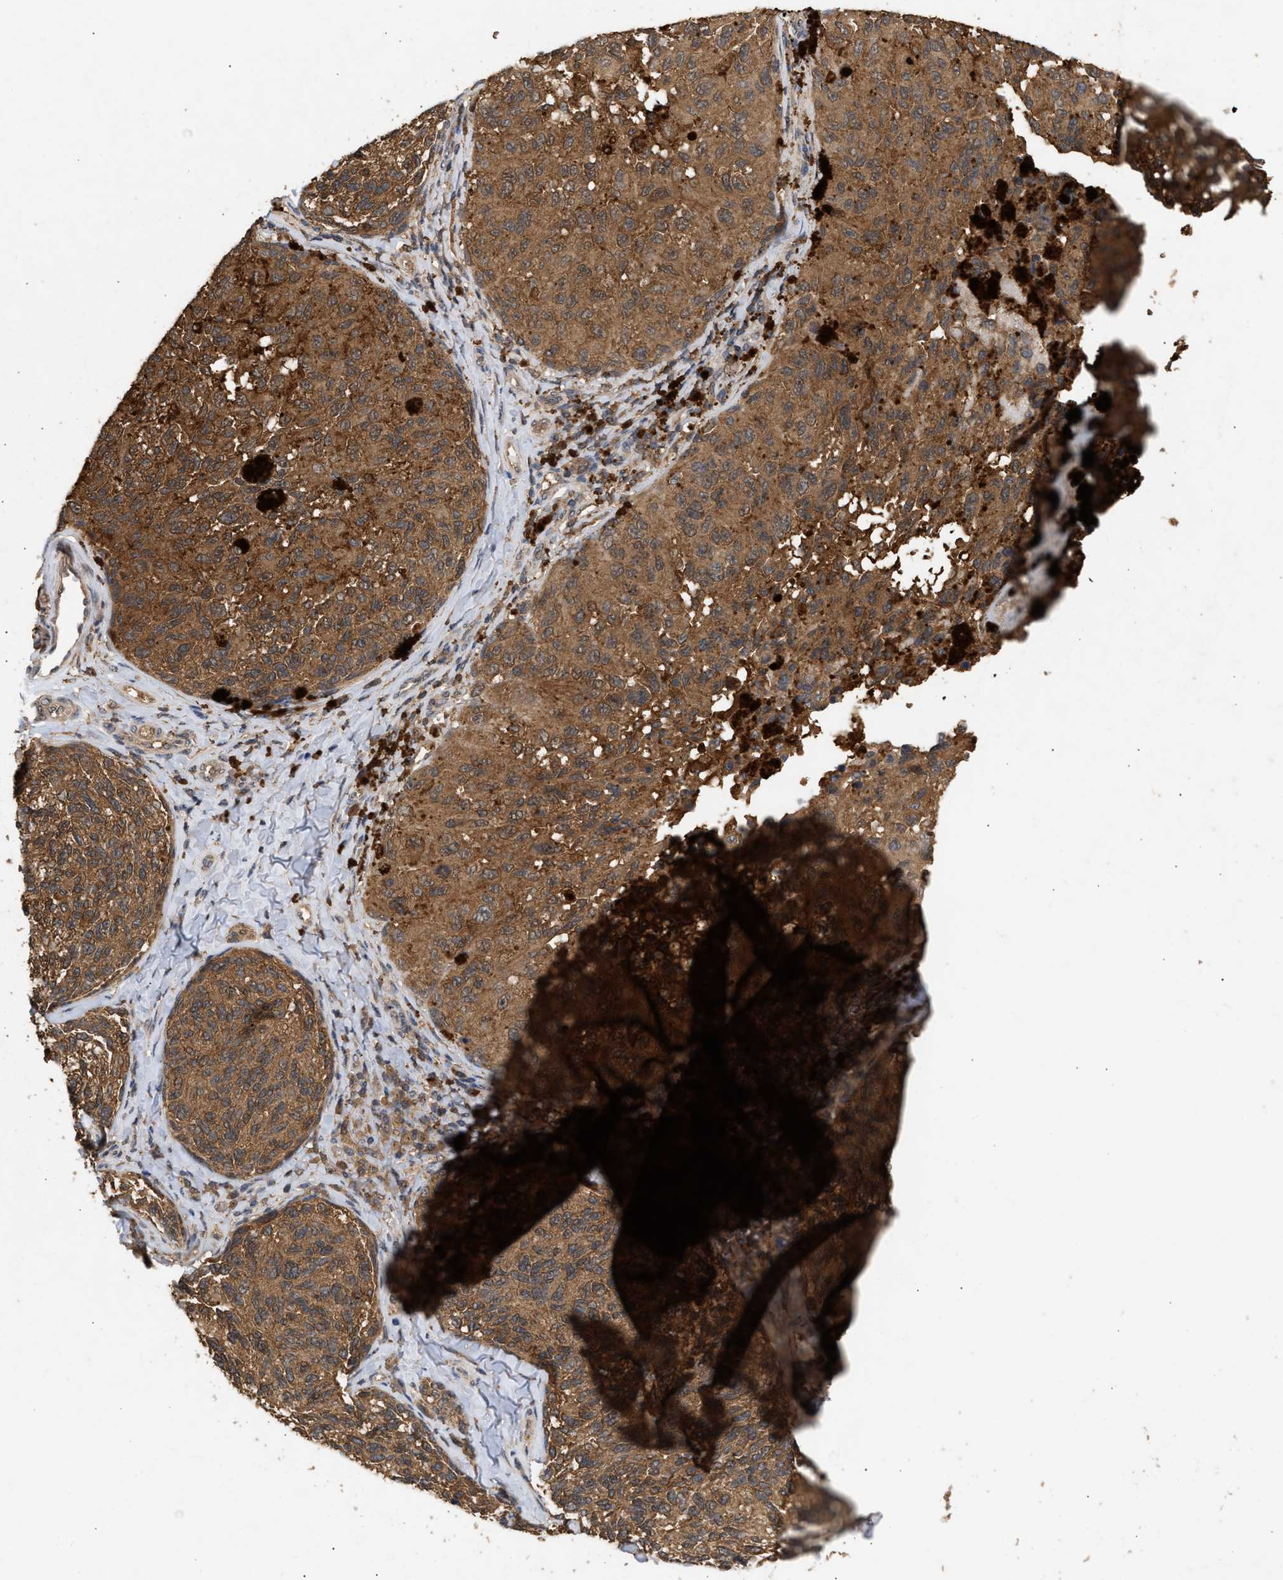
{"staining": {"intensity": "moderate", "quantity": ">75%", "location": "cytoplasmic/membranous"}, "tissue": "melanoma", "cell_type": "Tumor cells", "image_type": "cancer", "snomed": [{"axis": "morphology", "description": "Malignant melanoma, NOS"}, {"axis": "topography", "description": "Skin"}], "caption": "Immunohistochemical staining of human melanoma shows moderate cytoplasmic/membranous protein positivity in about >75% of tumor cells. Using DAB (3,3'-diaminobenzidine) (brown) and hematoxylin (blue) stains, captured at high magnification using brightfield microscopy.", "gene": "FITM1", "patient": {"sex": "female", "age": 73}}